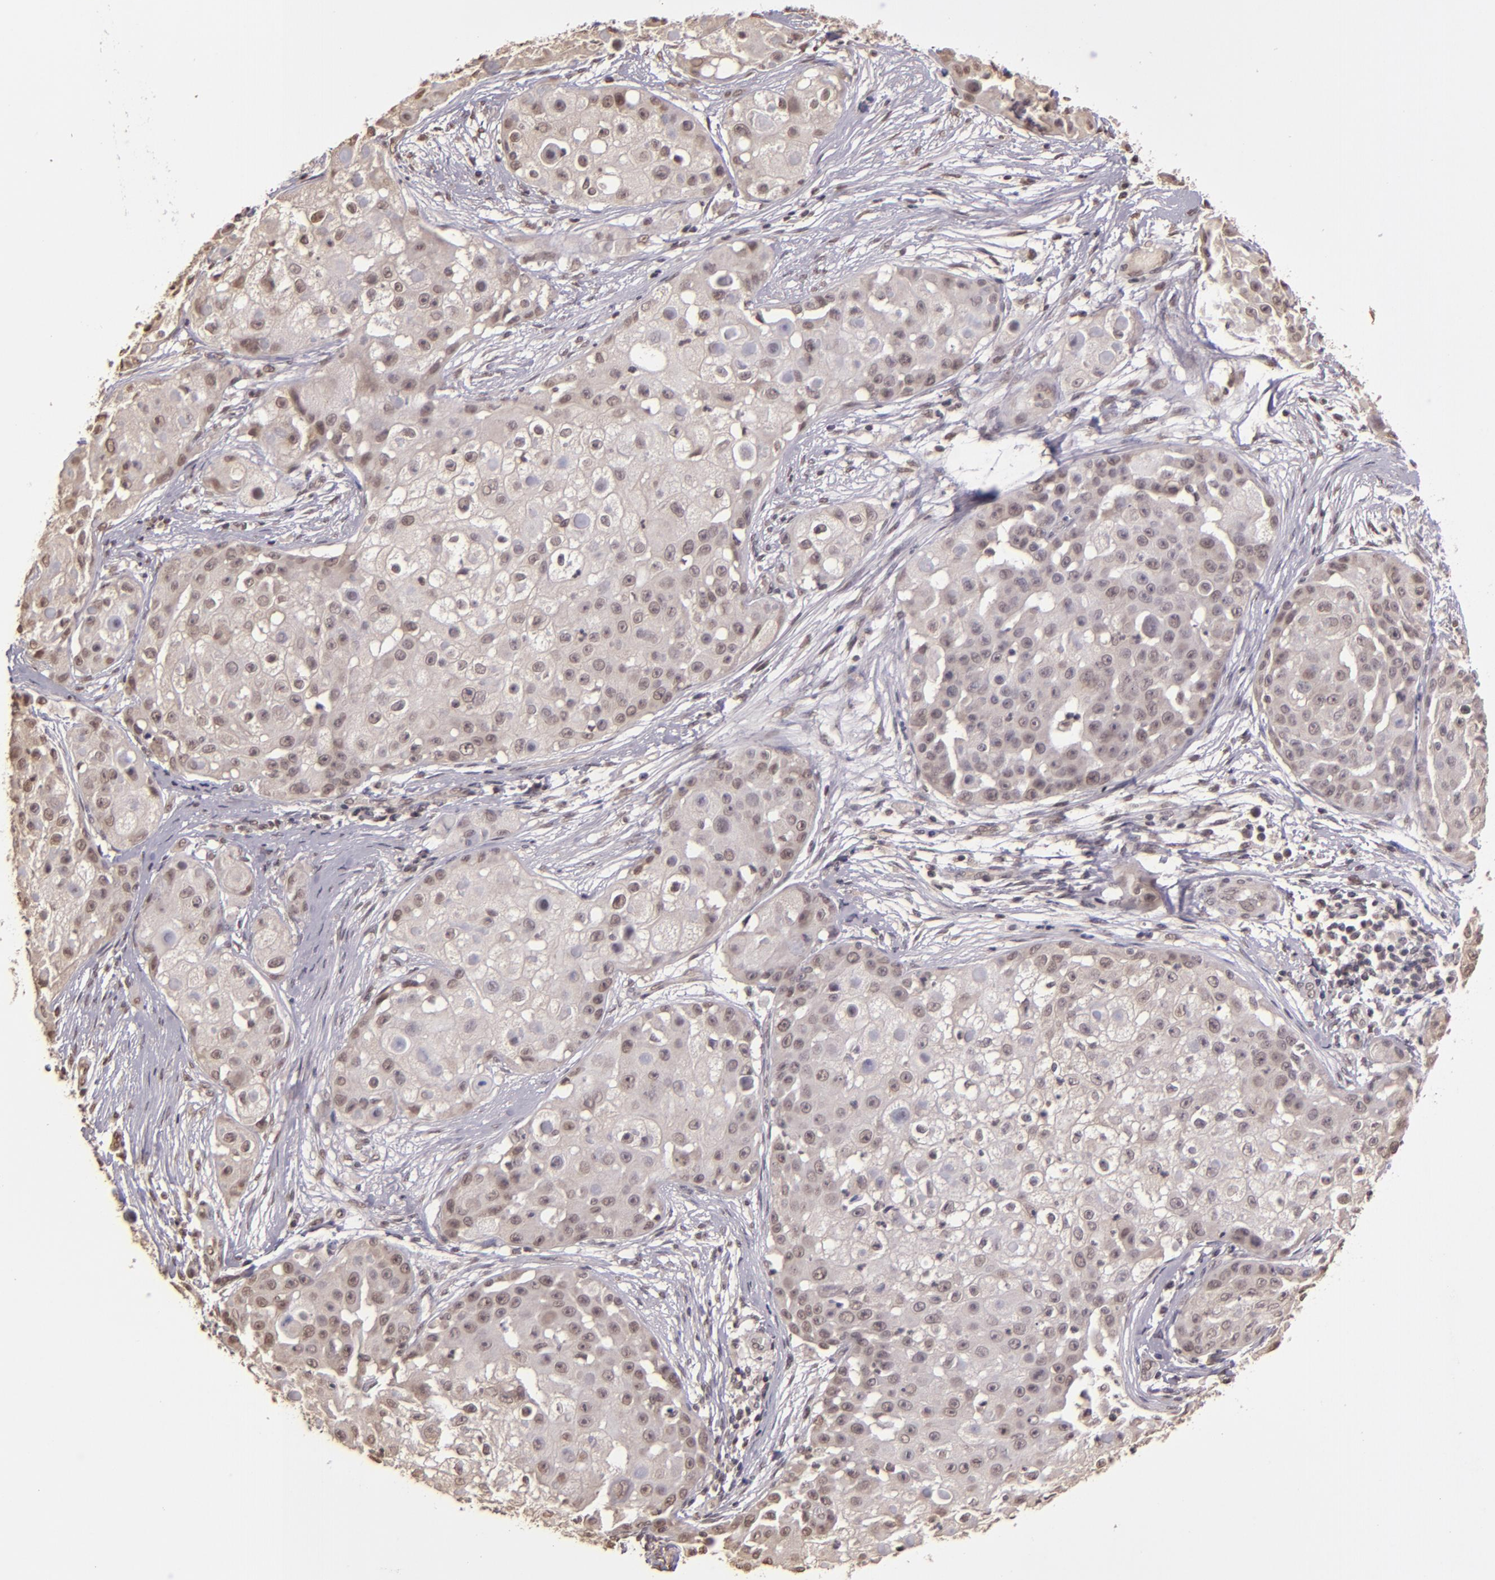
{"staining": {"intensity": "negative", "quantity": "none", "location": "none"}, "tissue": "skin cancer", "cell_type": "Tumor cells", "image_type": "cancer", "snomed": [{"axis": "morphology", "description": "Squamous cell carcinoma, NOS"}, {"axis": "topography", "description": "Skin"}], "caption": "Skin squamous cell carcinoma was stained to show a protein in brown. There is no significant staining in tumor cells. Nuclei are stained in blue.", "gene": "CUL1", "patient": {"sex": "female", "age": 57}}